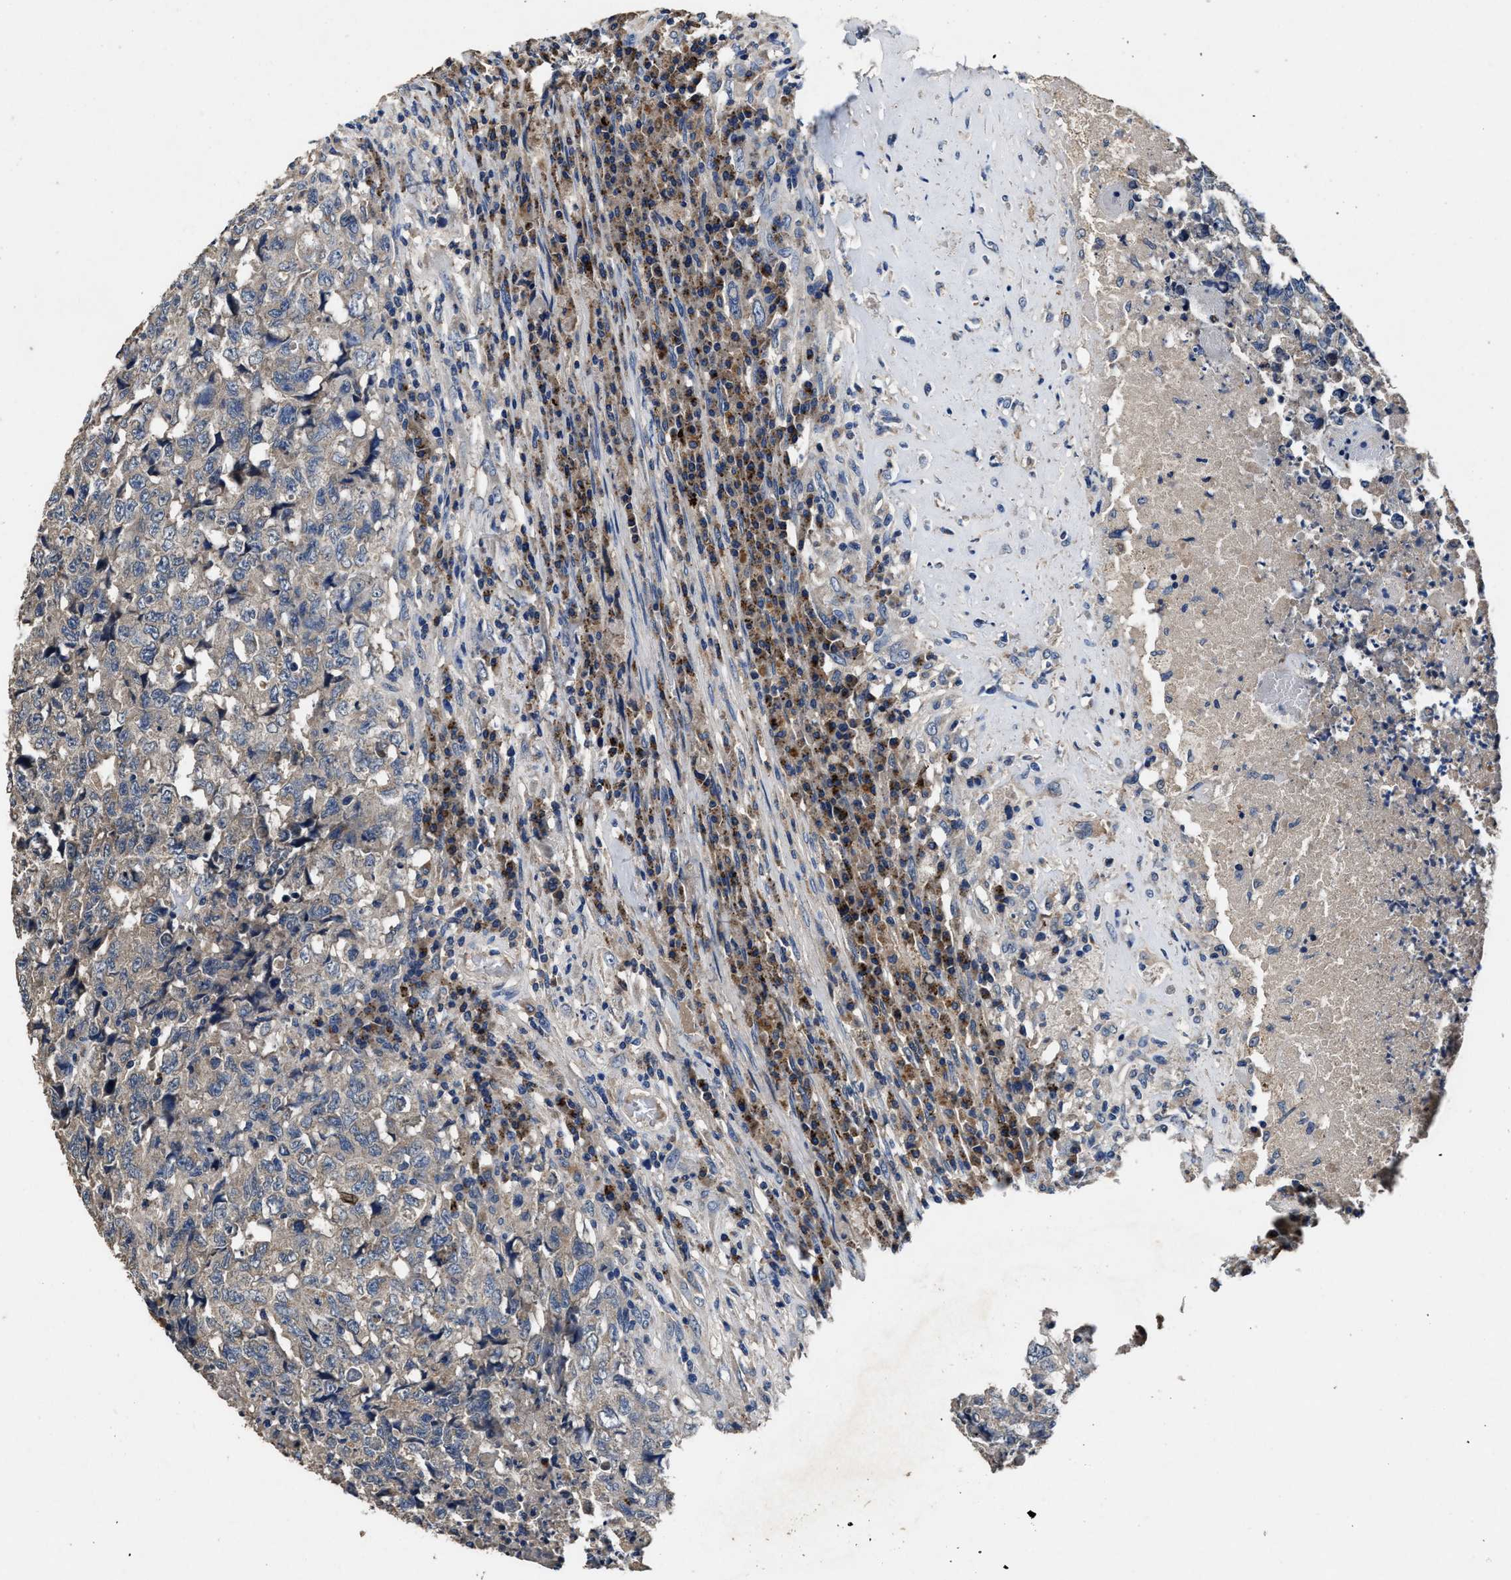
{"staining": {"intensity": "negative", "quantity": "none", "location": "none"}, "tissue": "testis cancer", "cell_type": "Tumor cells", "image_type": "cancer", "snomed": [{"axis": "morphology", "description": "Necrosis, NOS"}, {"axis": "morphology", "description": "Carcinoma, Embryonal, NOS"}, {"axis": "topography", "description": "Testis"}], "caption": "High magnification brightfield microscopy of testis cancer stained with DAB (brown) and counterstained with hematoxylin (blue): tumor cells show no significant positivity.", "gene": "UBR4", "patient": {"sex": "male", "age": 19}}